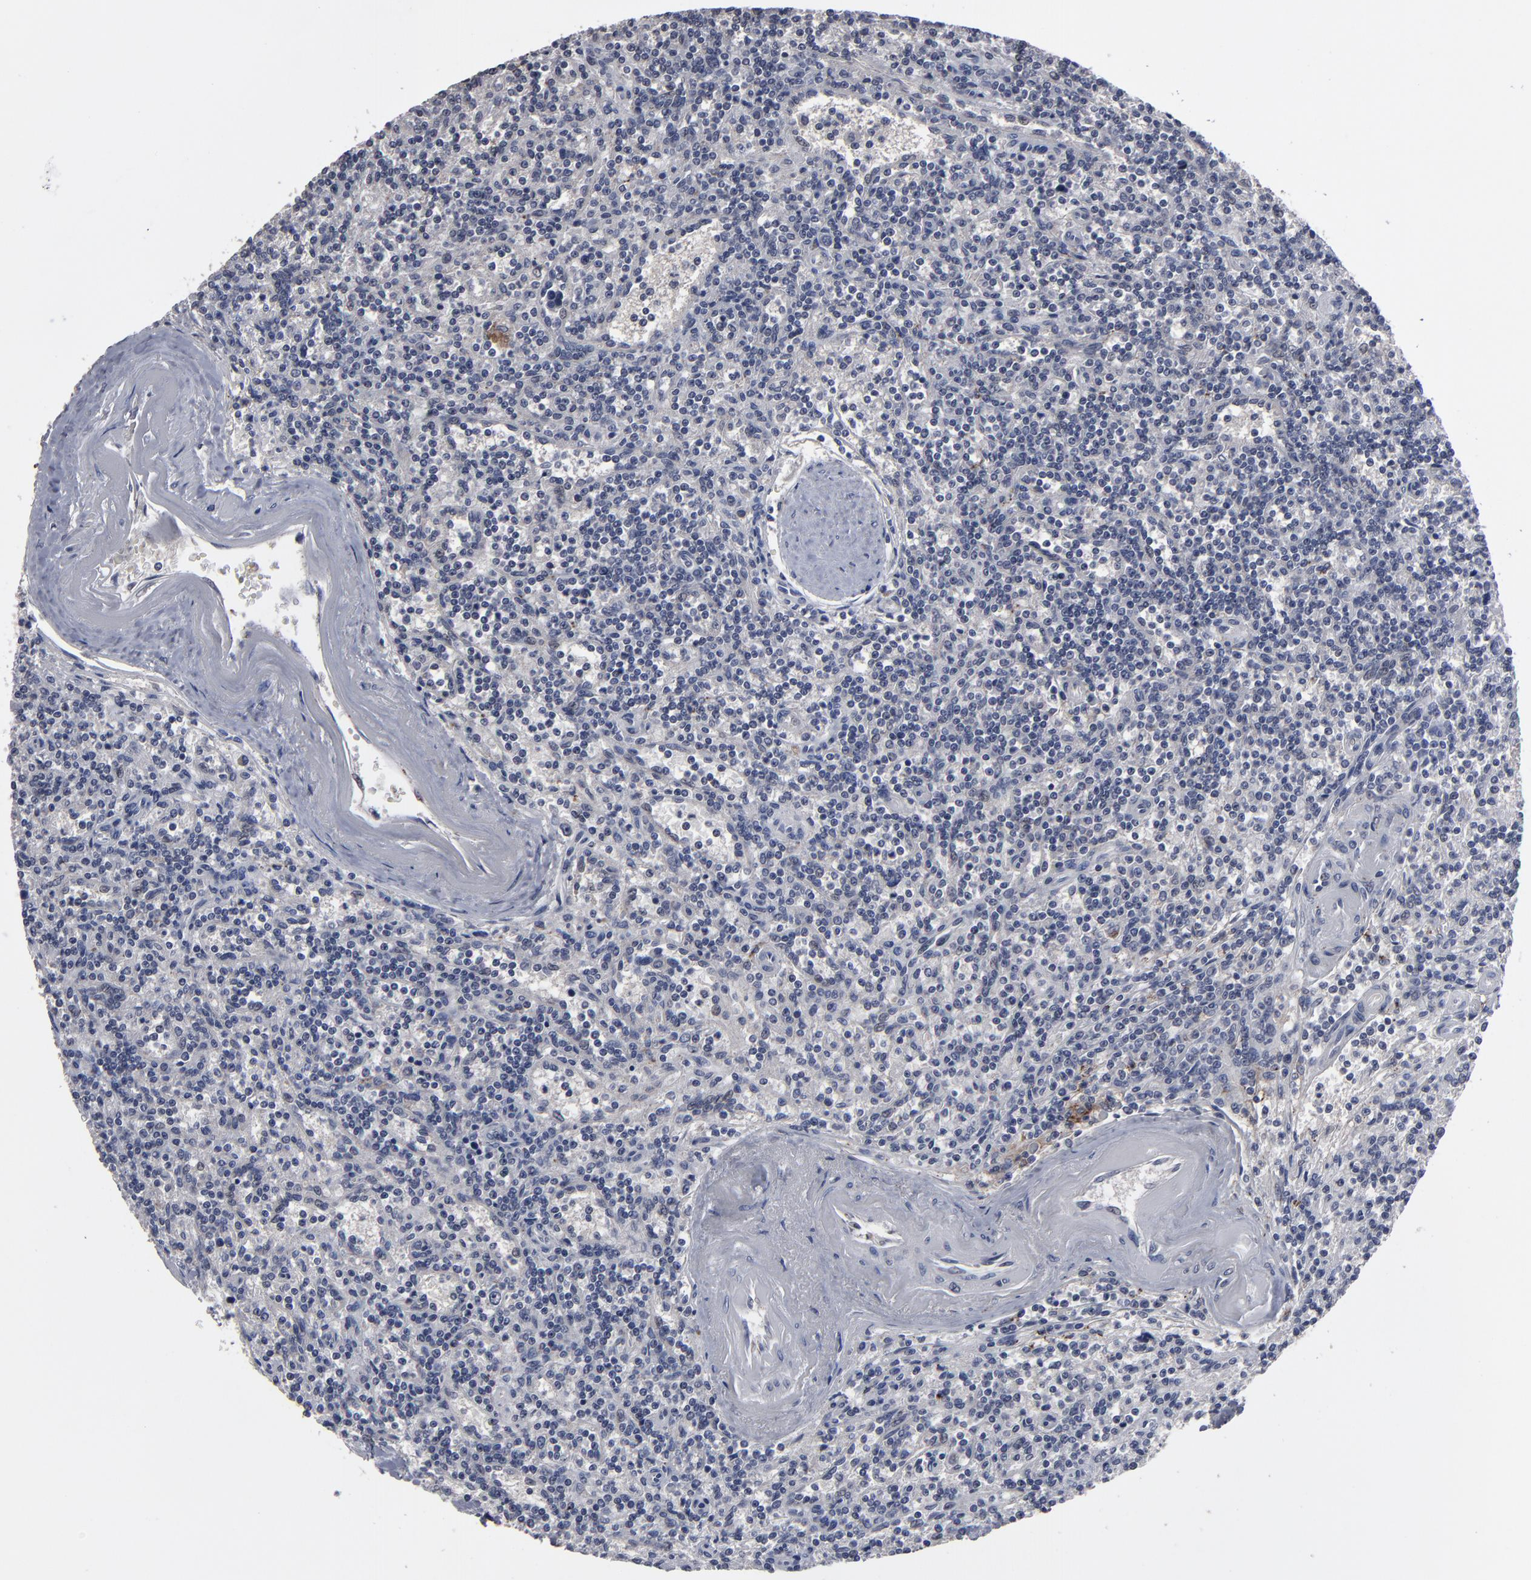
{"staining": {"intensity": "negative", "quantity": "none", "location": "none"}, "tissue": "lymphoma", "cell_type": "Tumor cells", "image_type": "cancer", "snomed": [{"axis": "morphology", "description": "Malignant lymphoma, non-Hodgkin's type, Low grade"}, {"axis": "topography", "description": "Spleen"}], "caption": "Lymphoma was stained to show a protein in brown. There is no significant expression in tumor cells. (DAB (3,3'-diaminobenzidine) immunohistochemistry with hematoxylin counter stain).", "gene": "SLC22A17", "patient": {"sex": "male", "age": 73}}